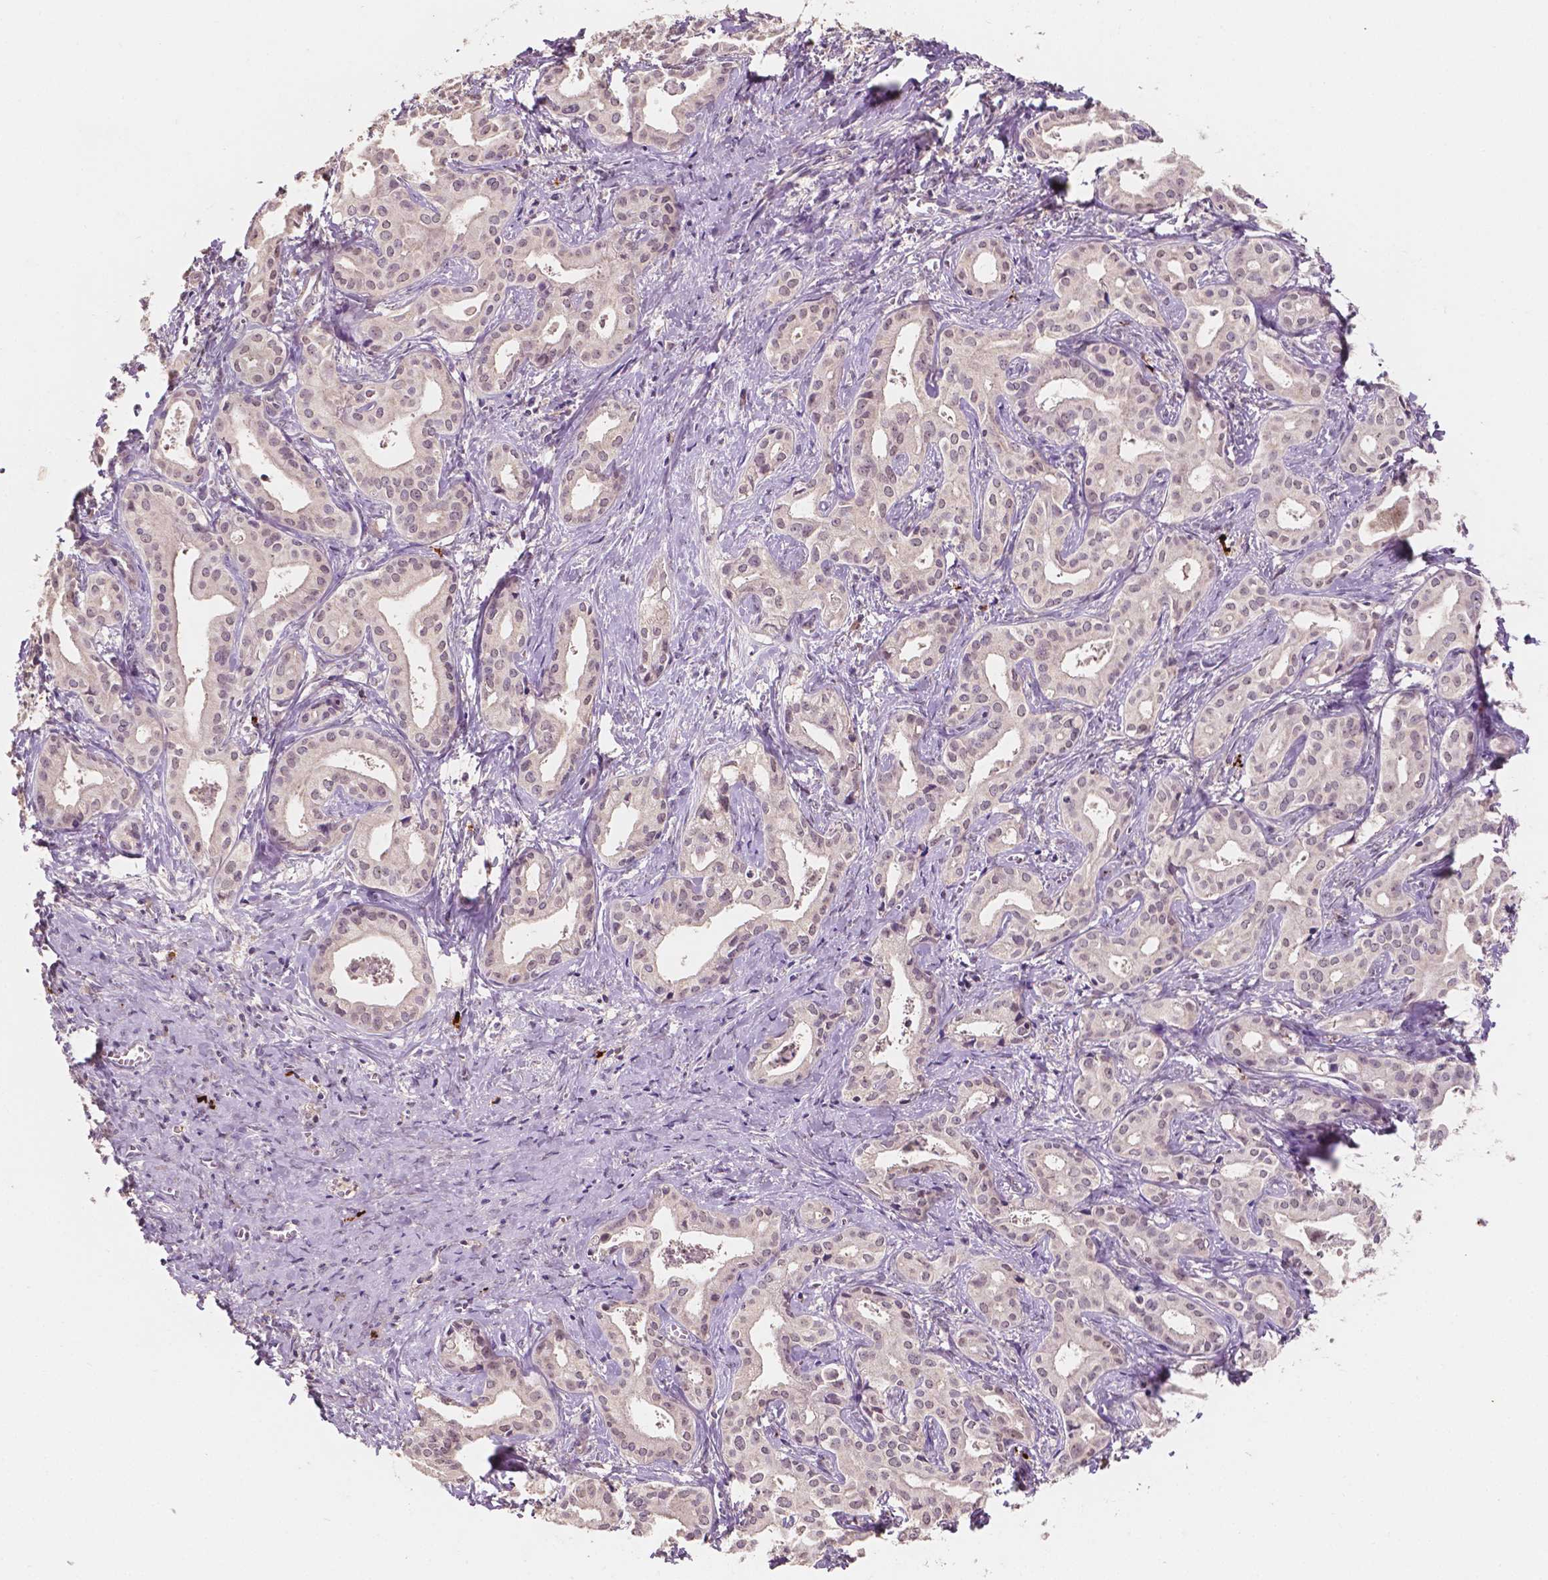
{"staining": {"intensity": "negative", "quantity": "none", "location": "none"}, "tissue": "liver cancer", "cell_type": "Tumor cells", "image_type": "cancer", "snomed": [{"axis": "morphology", "description": "Cholangiocarcinoma"}, {"axis": "topography", "description": "Liver"}], "caption": "A photomicrograph of human cholangiocarcinoma (liver) is negative for staining in tumor cells. Nuclei are stained in blue.", "gene": "SIRT2", "patient": {"sex": "female", "age": 65}}